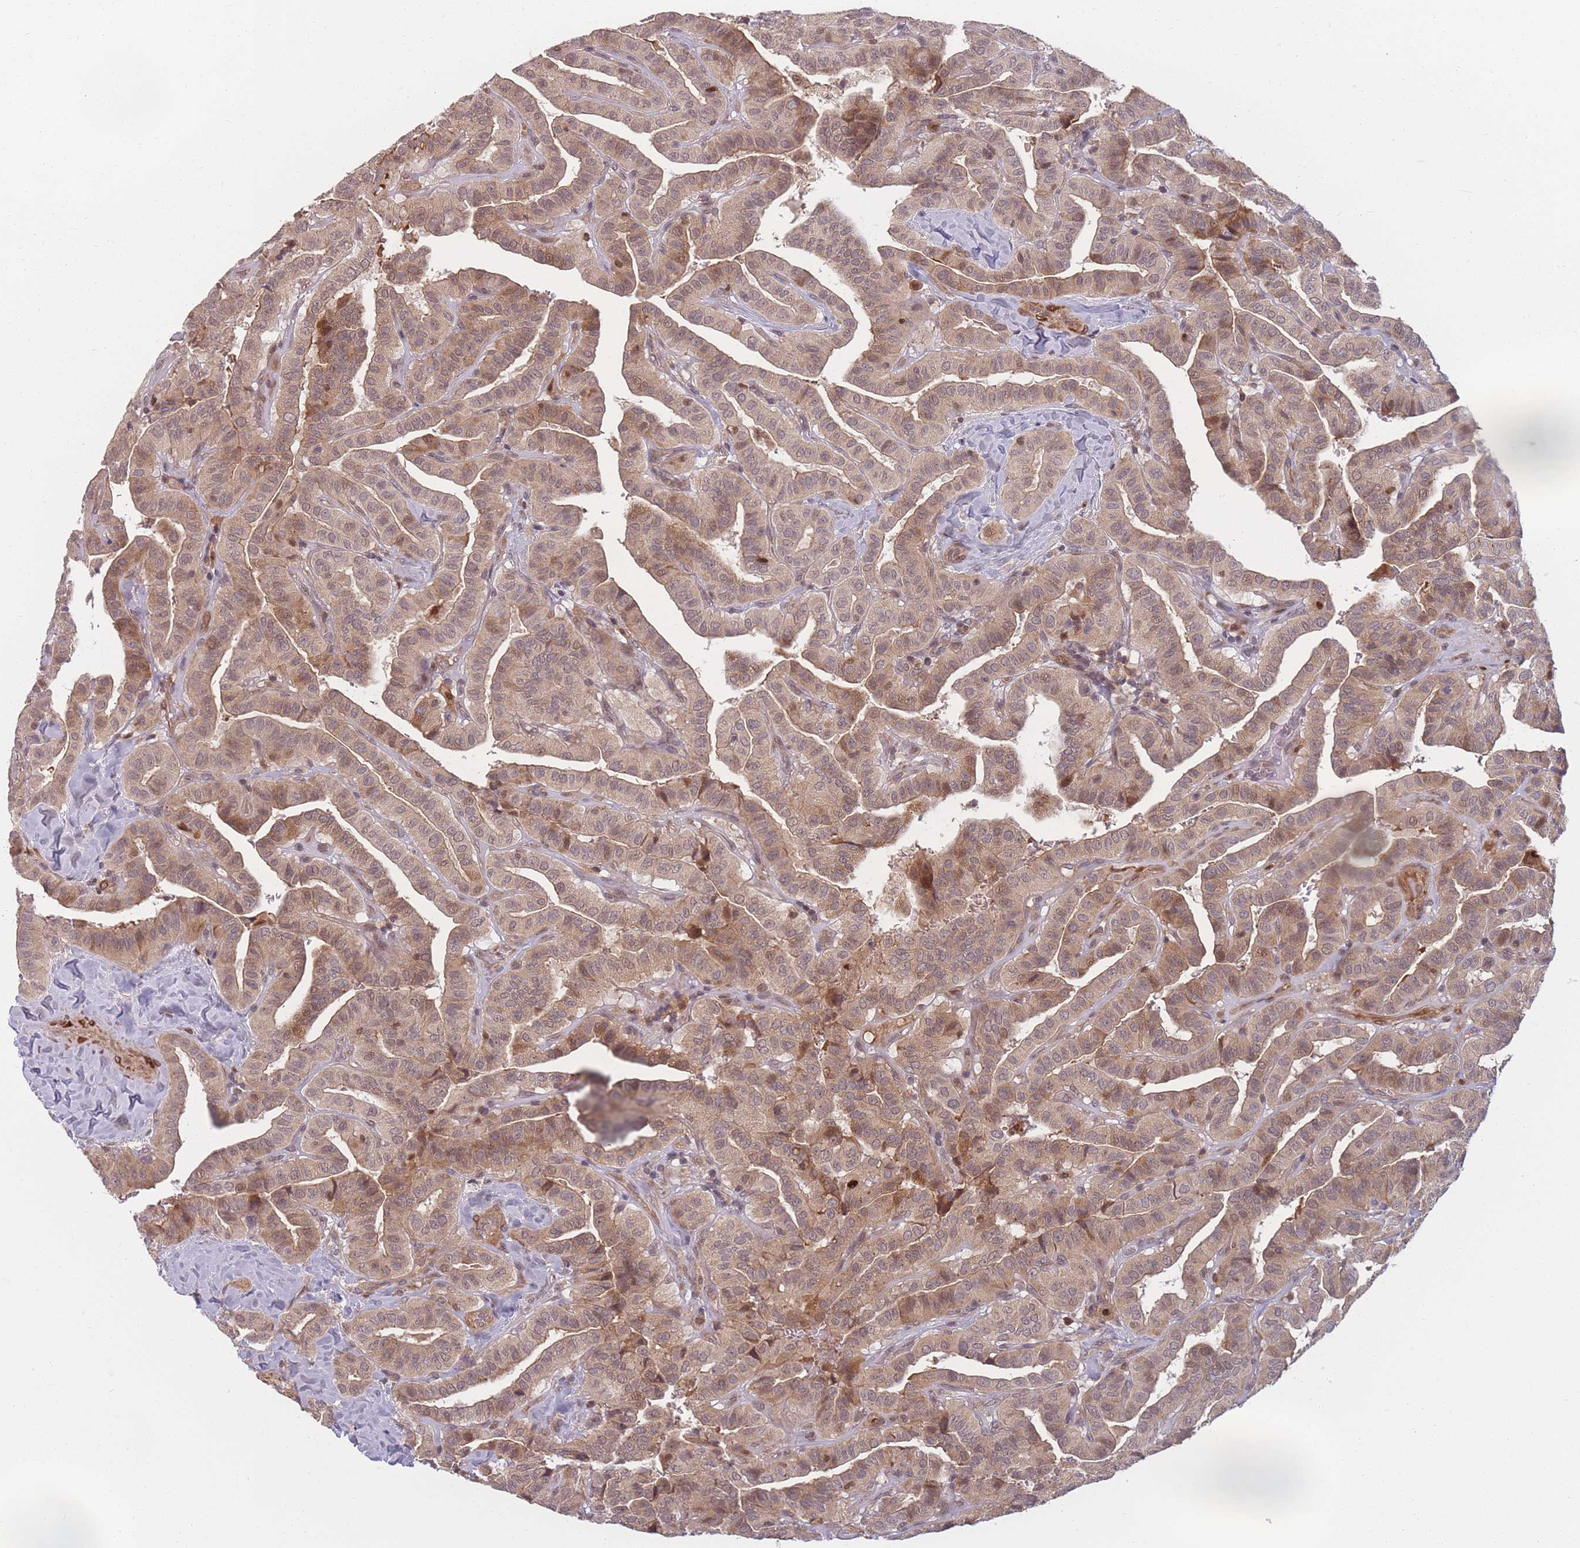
{"staining": {"intensity": "moderate", "quantity": ">75%", "location": "cytoplasmic/membranous"}, "tissue": "thyroid cancer", "cell_type": "Tumor cells", "image_type": "cancer", "snomed": [{"axis": "morphology", "description": "Papillary adenocarcinoma, NOS"}, {"axis": "topography", "description": "Thyroid gland"}], "caption": "High-power microscopy captured an immunohistochemistry image of thyroid cancer, revealing moderate cytoplasmic/membranous staining in approximately >75% of tumor cells.", "gene": "FAM153A", "patient": {"sex": "male", "age": 77}}